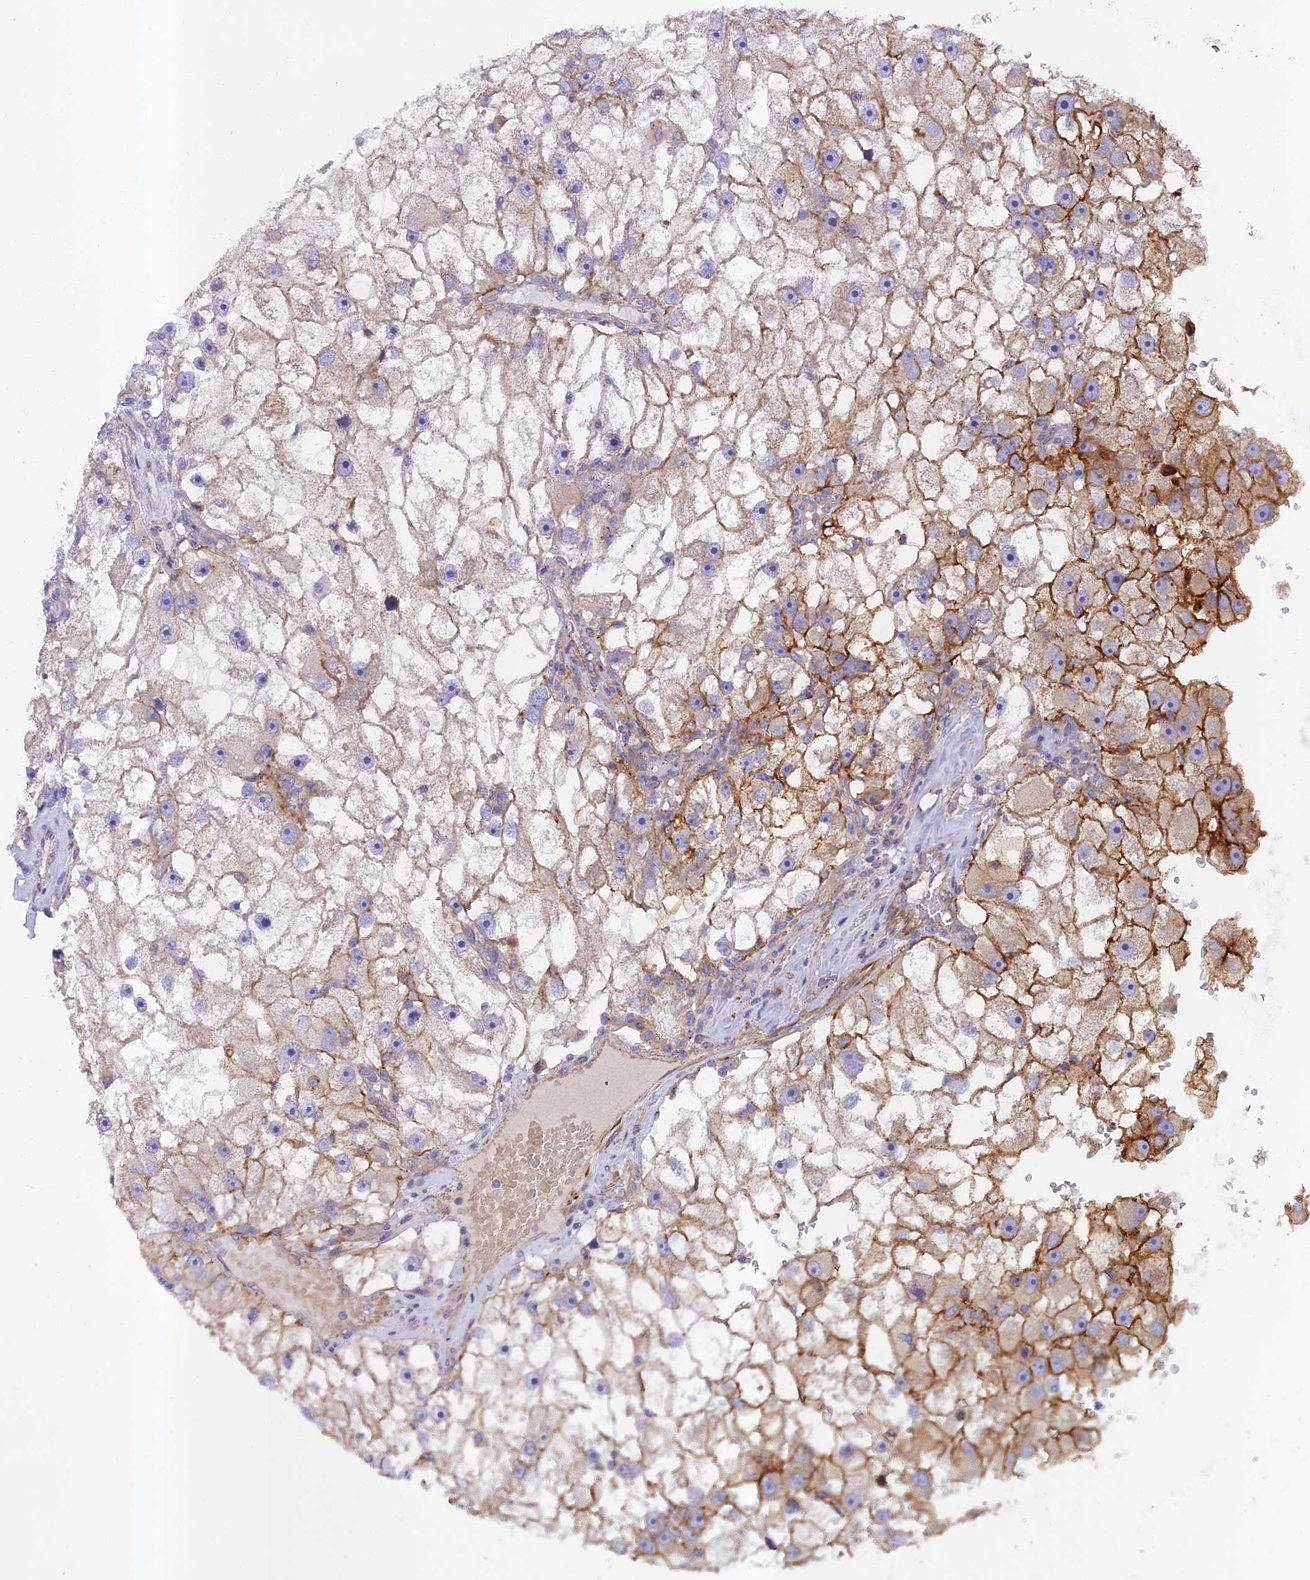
{"staining": {"intensity": "moderate", "quantity": "<25%", "location": "cytoplasmic/membranous"}, "tissue": "renal cancer", "cell_type": "Tumor cells", "image_type": "cancer", "snomed": [{"axis": "morphology", "description": "Adenocarcinoma, NOS"}, {"axis": "topography", "description": "Kidney"}], "caption": "Human renal adenocarcinoma stained for a protein (brown) reveals moderate cytoplasmic/membranous positive expression in approximately <25% of tumor cells.", "gene": "RALGAPA2", "patient": {"sex": "male", "age": 63}}